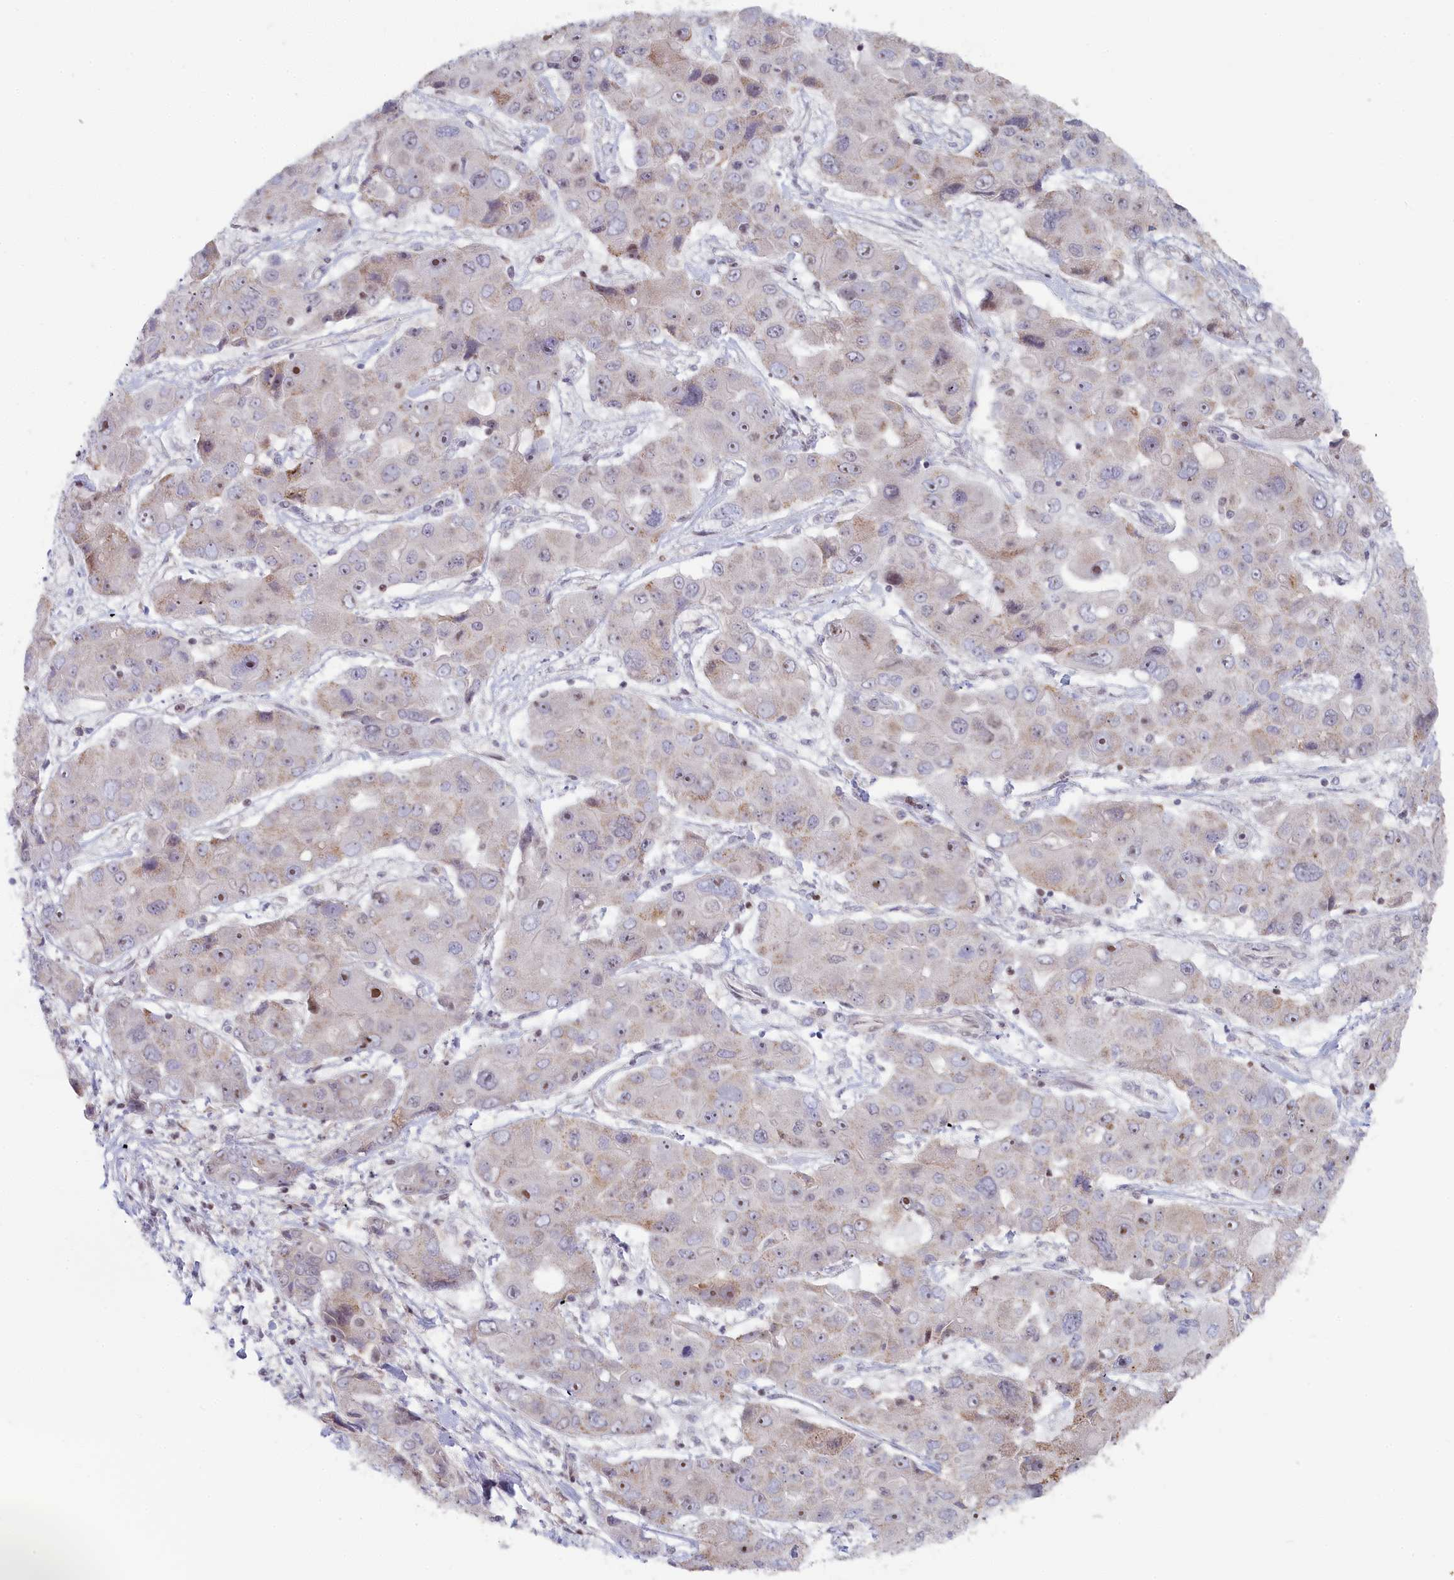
{"staining": {"intensity": "weak", "quantity": "<25%", "location": "cytoplasmic/membranous"}, "tissue": "liver cancer", "cell_type": "Tumor cells", "image_type": "cancer", "snomed": [{"axis": "morphology", "description": "Cholangiocarcinoma"}, {"axis": "topography", "description": "Liver"}], "caption": "Tumor cells show no significant protein staining in cholangiocarcinoma (liver).", "gene": "INTS4", "patient": {"sex": "male", "age": 67}}